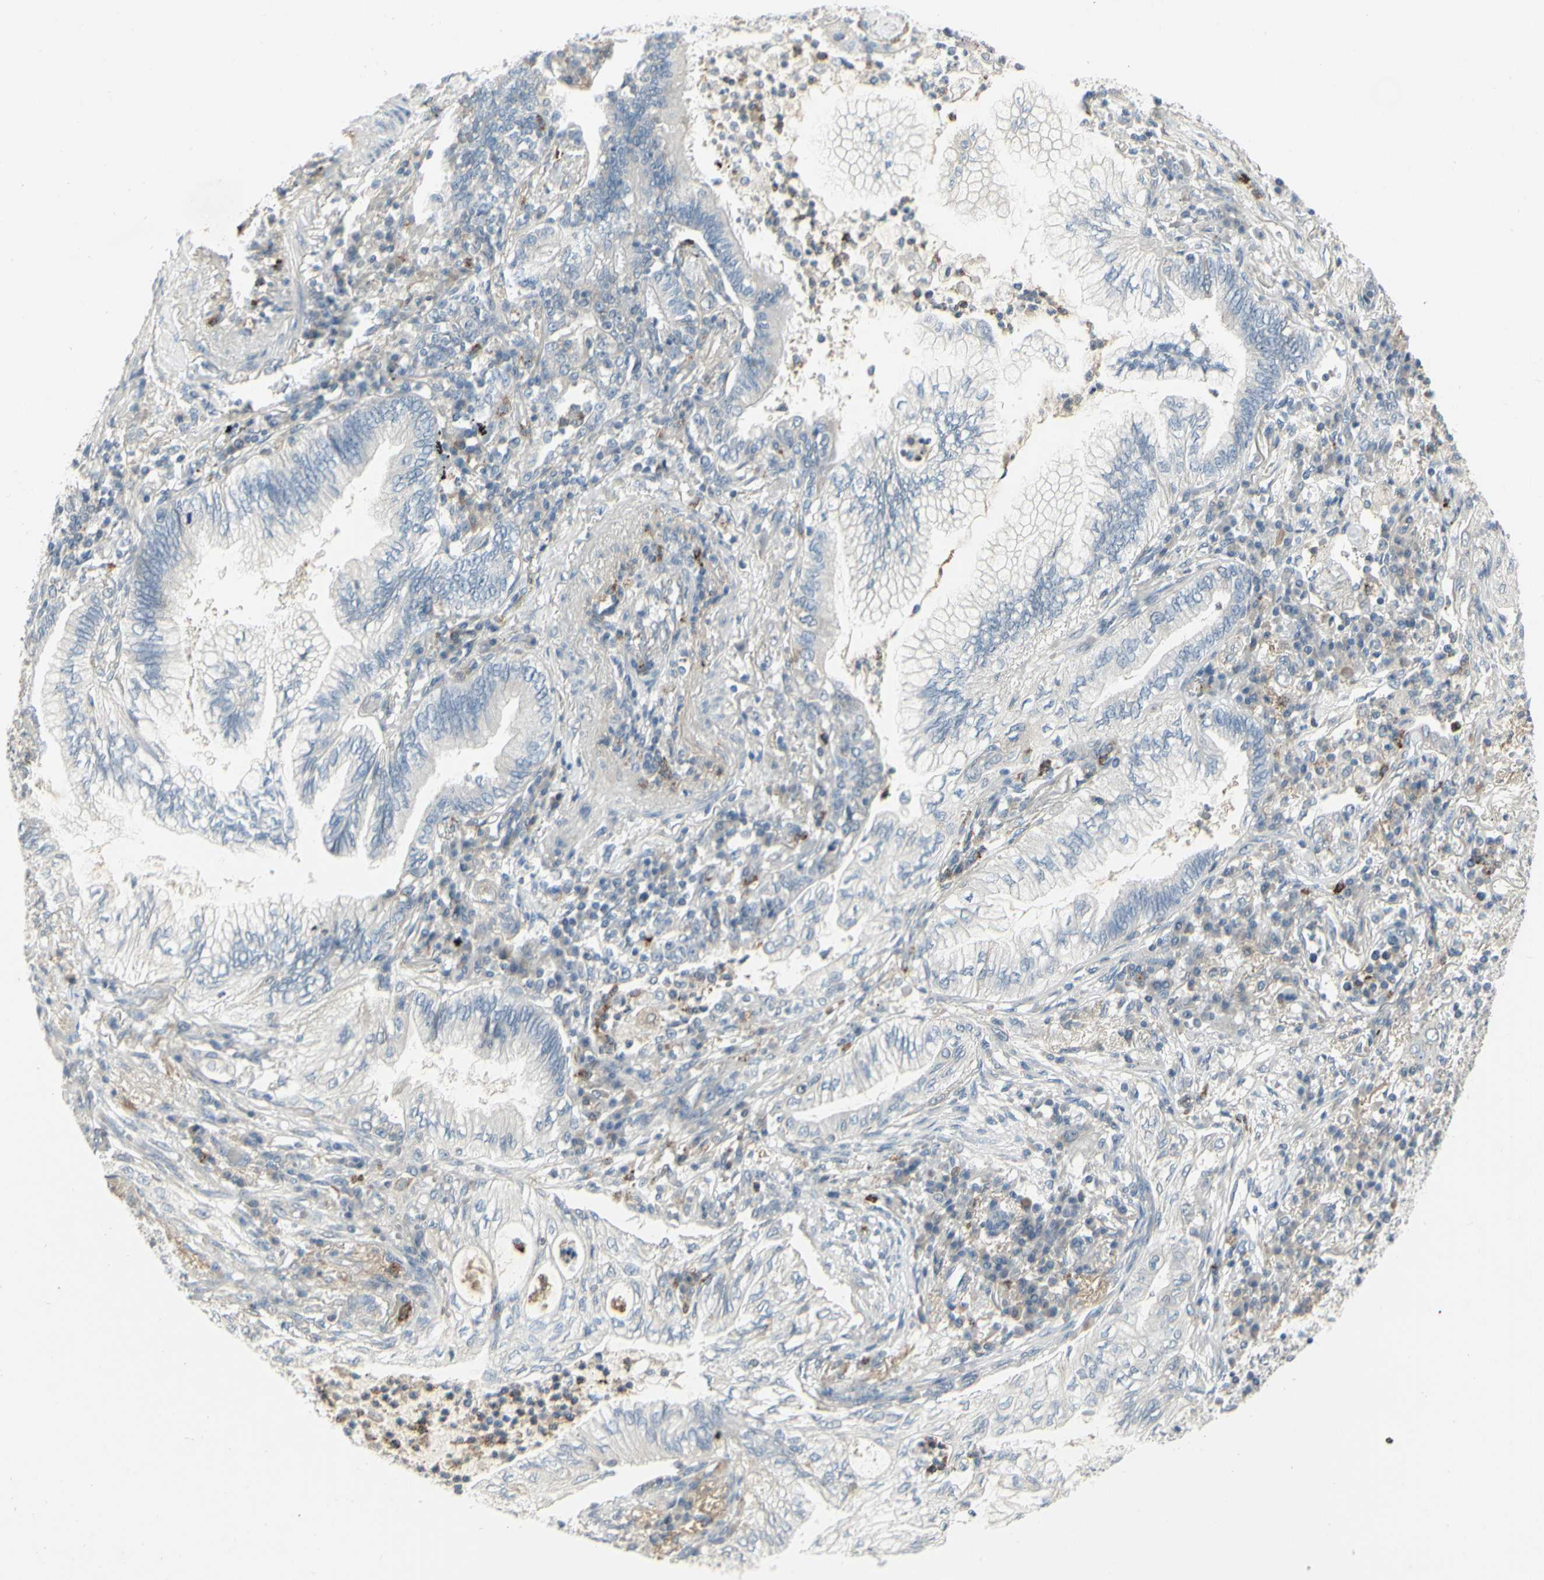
{"staining": {"intensity": "negative", "quantity": "none", "location": "none"}, "tissue": "lung cancer", "cell_type": "Tumor cells", "image_type": "cancer", "snomed": [{"axis": "morphology", "description": "Normal tissue, NOS"}, {"axis": "morphology", "description": "Adenocarcinoma, NOS"}, {"axis": "topography", "description": "Bronchus"}, {"axis": "topography", "description": "Lung"}], "caption": "The photomicrograph reveals no significant positivity in tumor cells of lung adenocarcinoma.", "gene": "CCNB2", "patient": {"sex": "female", "age": 70}}